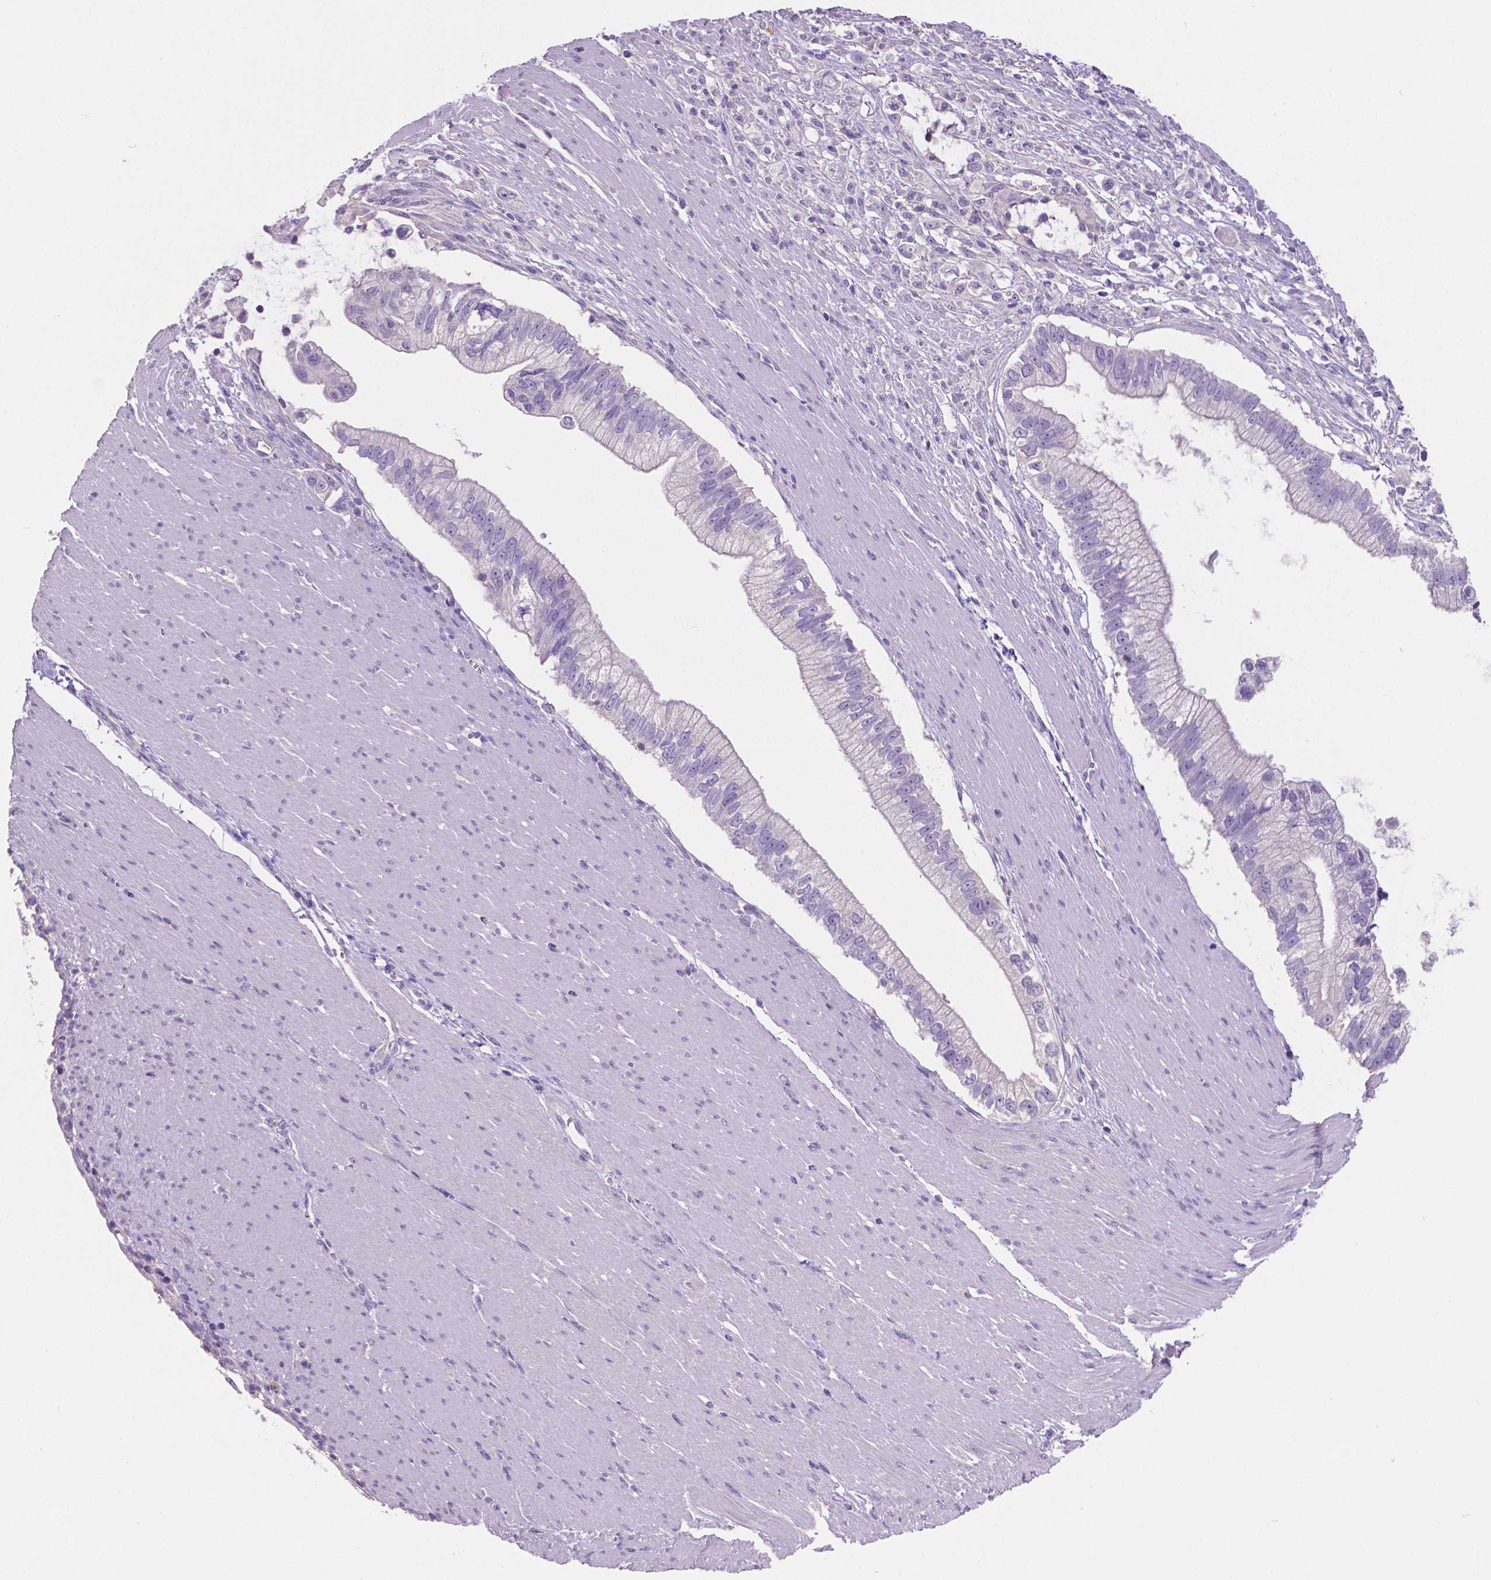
{"staining": {"intensity": "negative", "quantity": "none", "location": "none"}, "tissue": "pancreatic cancer", "cell_type": "Tumor cells", "image_type": "cancer", "snomed": [{"axis": "morphology", "description": "Adenocarcinoma, NOS"}, {"axis": "topography", "description": "Pancreas"}], "caption": "Immunohistochemical staining of pancreatic cancer demonstrates no significant staining in tumor cells.", "gene": "PRPS2", "patient": {"sex": "male", "age": 70}}